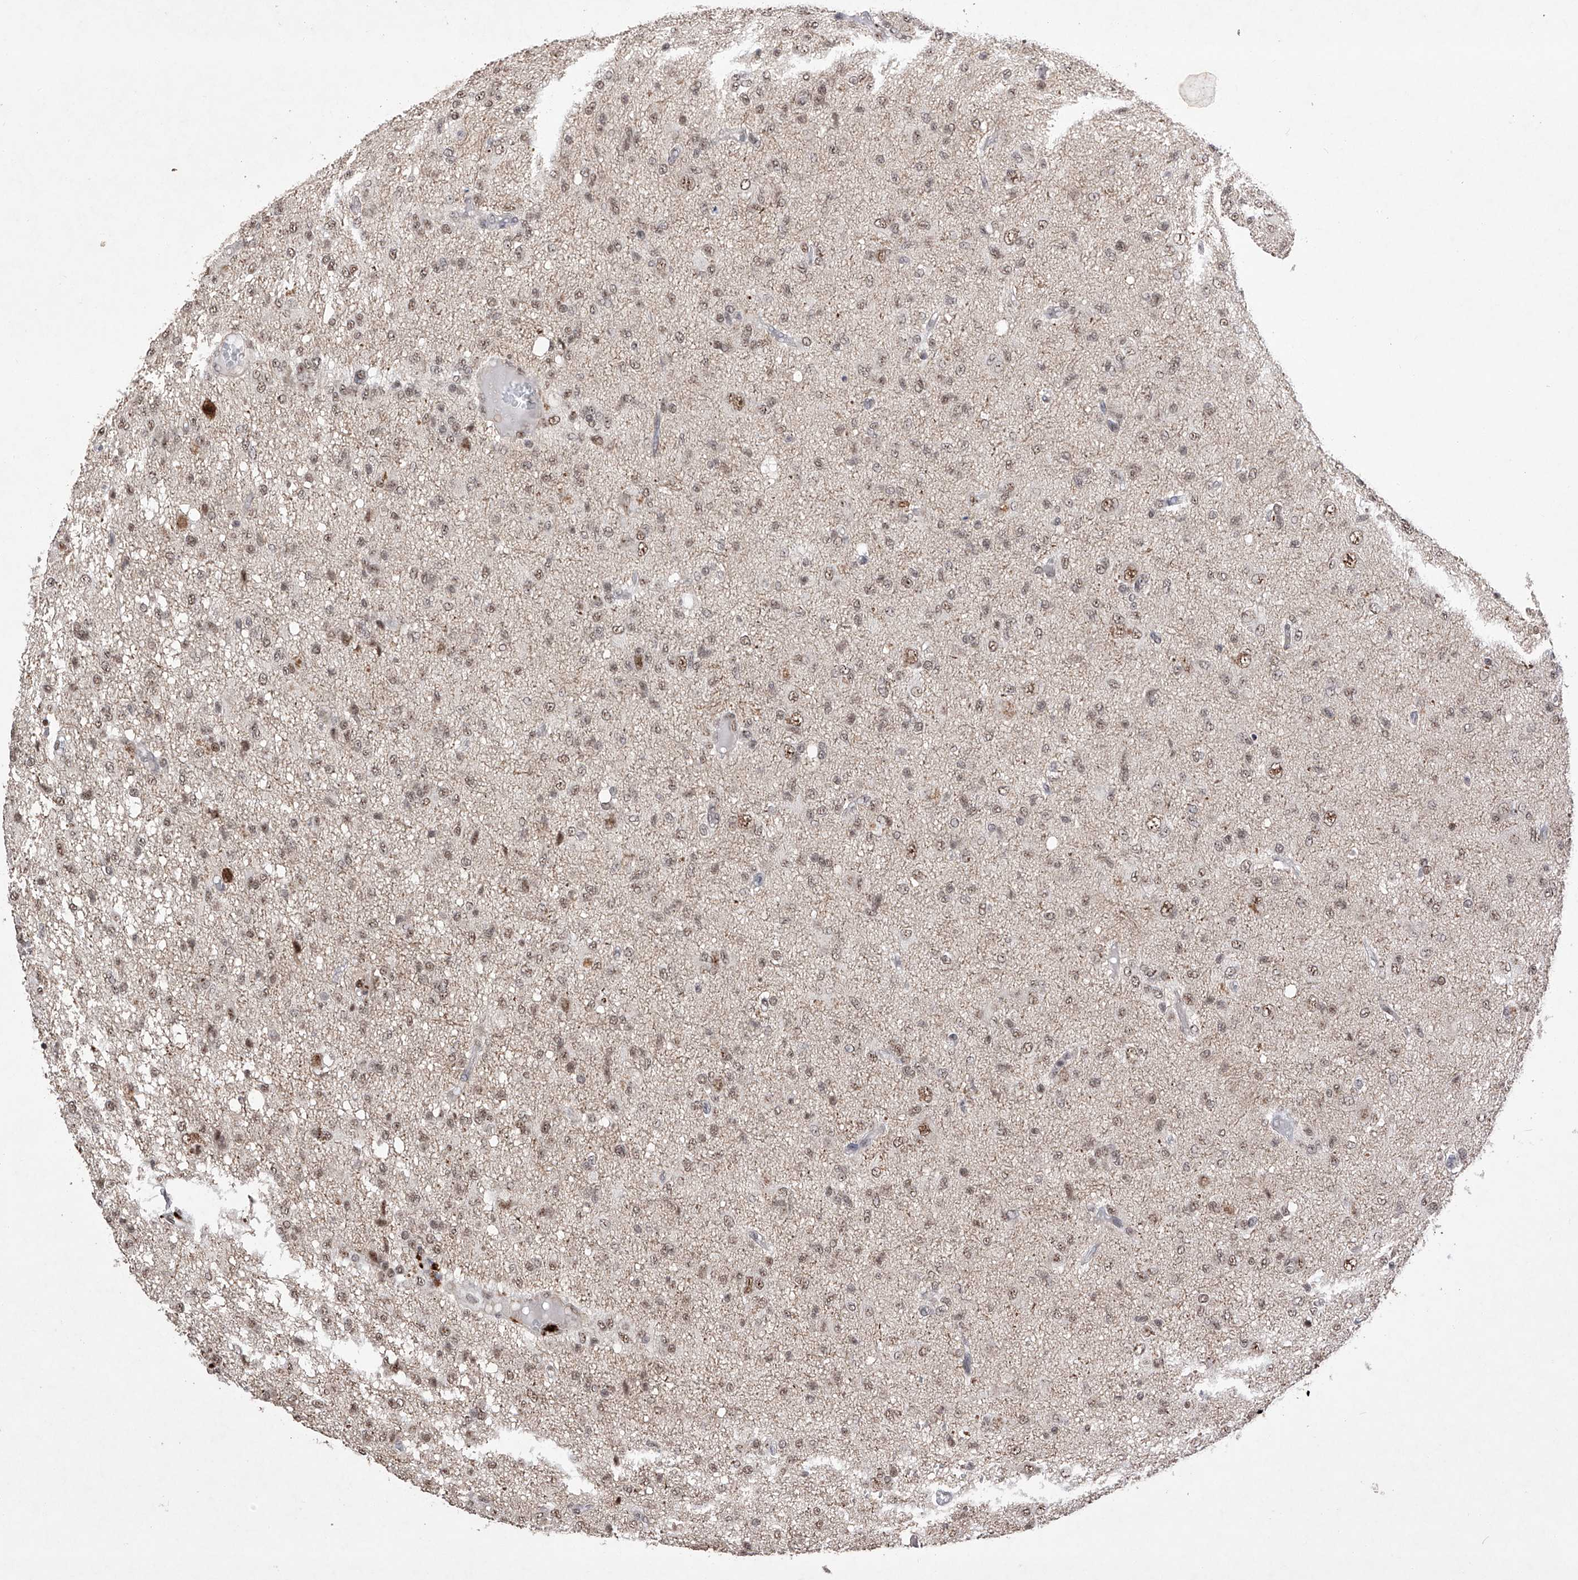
{"staining": {"intensity": "moderate", "quantity": ">75%", "location": "nuclear"}, "tissue": "glioma", "cell_type": "Tumor cells", "image_type": "cancer", "snomed": [{"axis": "morphology", "description": "Glioma, malignant, High grade"}, {"axis": "topography", "description": "Brain"}], "caption": "A high-resolution micrograph shows immunohistochemistry (IHC) staining of malignant glioma (high-grade), which demonstrates moderate nuclear positivity in about >75% of tumor cells. The staining was performed using DAB (3,3'-diaminobenzidine), with brown indicating positive protein expression. Nuclei are stained blue with hematoxylin.", "gene": "NFATC4", "patient": {"sex": "female", "age": 59}}